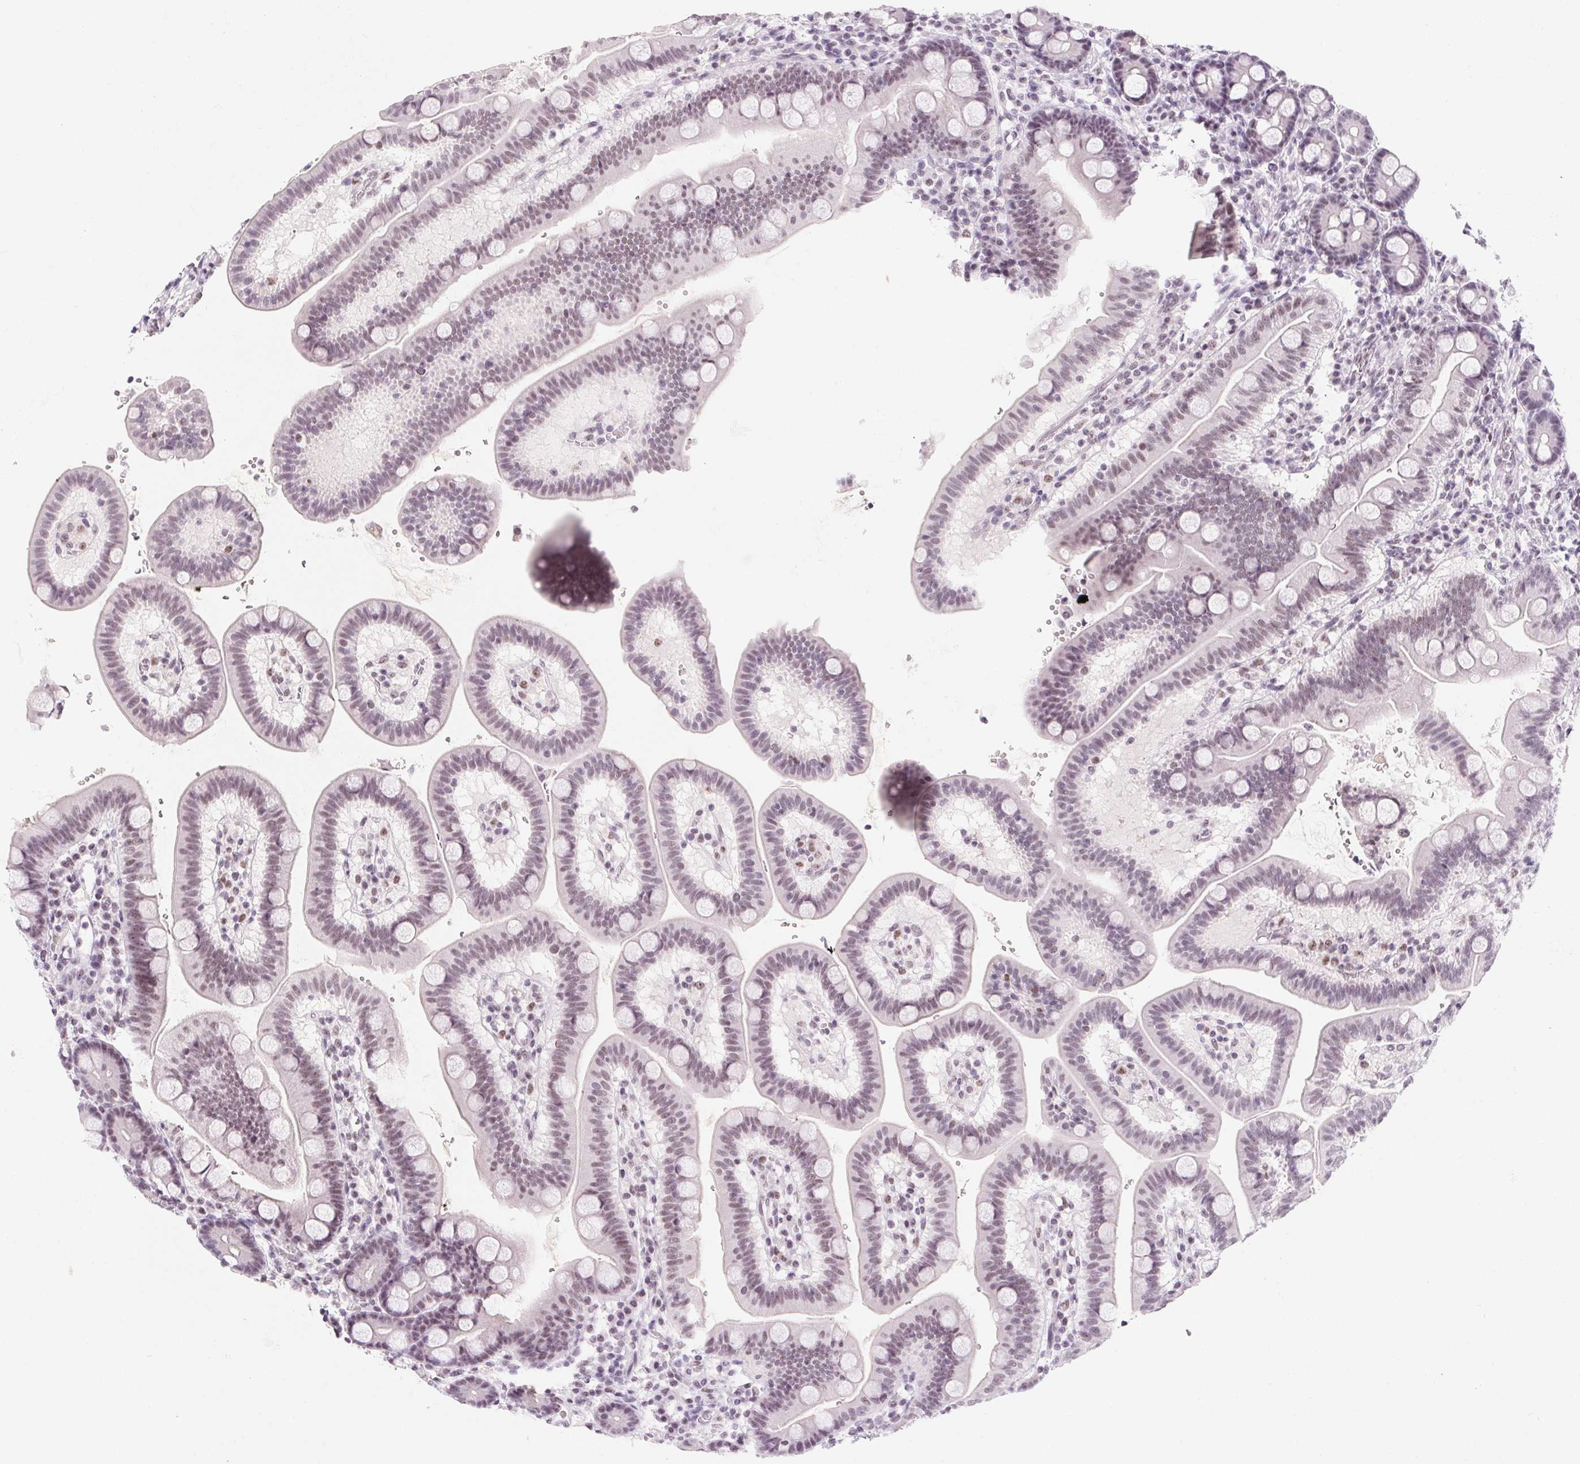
{"staining": {"intensity": "moderate", "quantity": "25%-75%", "location": "nuclear"}, "tissue": "duodenum", "cell_type": "Glandular cells", "image_type": "normal", "snomed": [{"axis": "morphology", "description": "Normal tissue, NOS"}, {"axis": "topography", "description": "Duodenum"}], "caption": "Benign duodenum was stained to show a protein in brown. There is medium levels of moderate nuclear staining in about 25%-75% of glandular cells. (DAB = brown stain, brightfield microscopy at high magnification).", "gene": "ZIC4", "patient": {"sex": "male", "age": 59}}